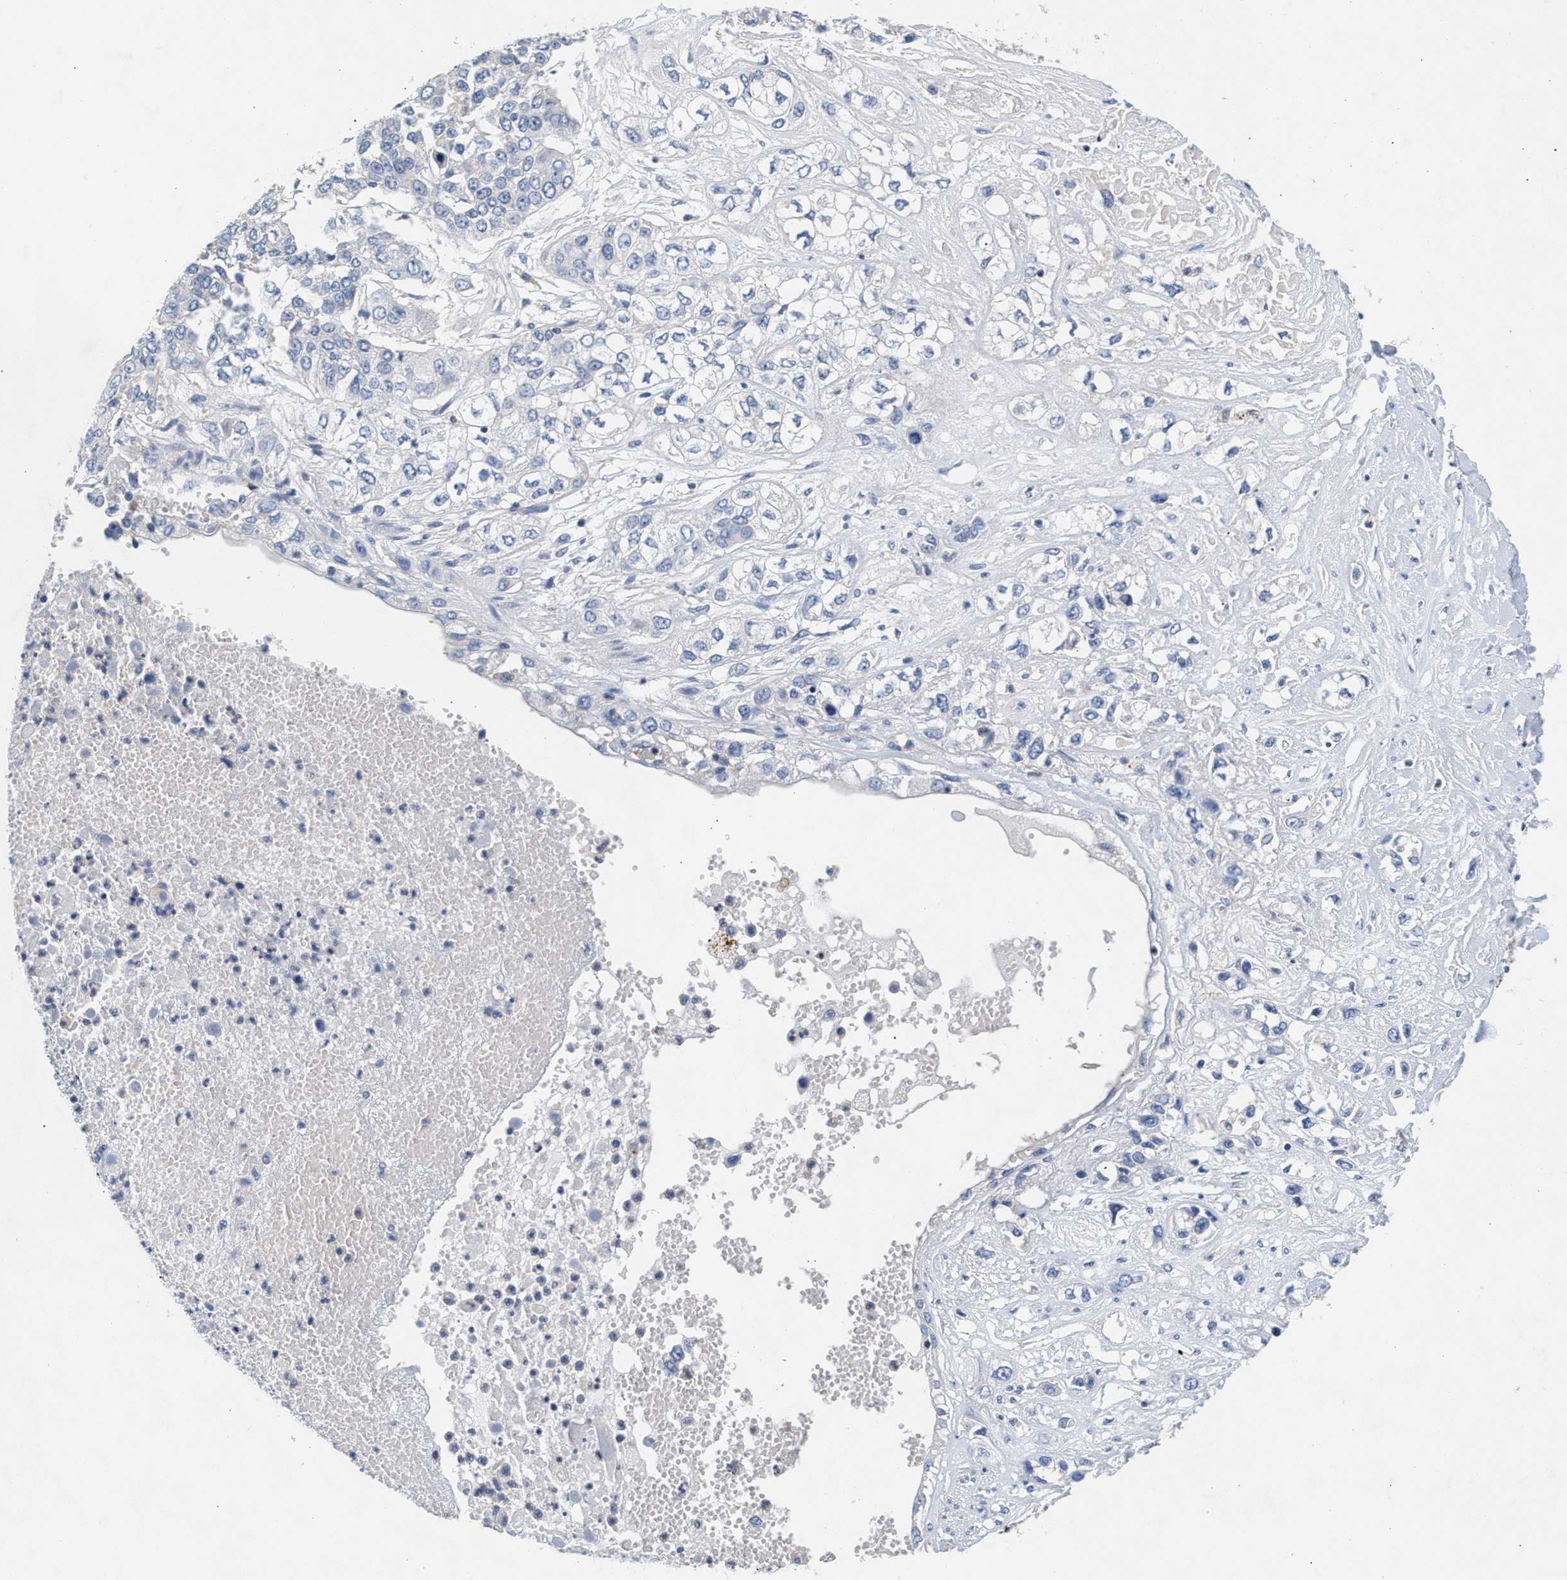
{"staining": {"intensity": "negative", "quantity": "none", "location": "none"}, "tissue": "lung cancer", "cell_type": "Tumor cells", "image_type": "cancer", "snomed": [{"axis": "morphology", "description": "Squamous cell carcinoma, NOS"}, {"axis": "topography", "description": "Lung"}], "caption": "This image is of lung cancer stained with immunohistochemistry (IHC) to label a protein in brown with the nuclei are counter-stained blue. There is no staining in tumor cells.", "gene": "GNAI3", "patient": {"sex": "male", "age": 71}}